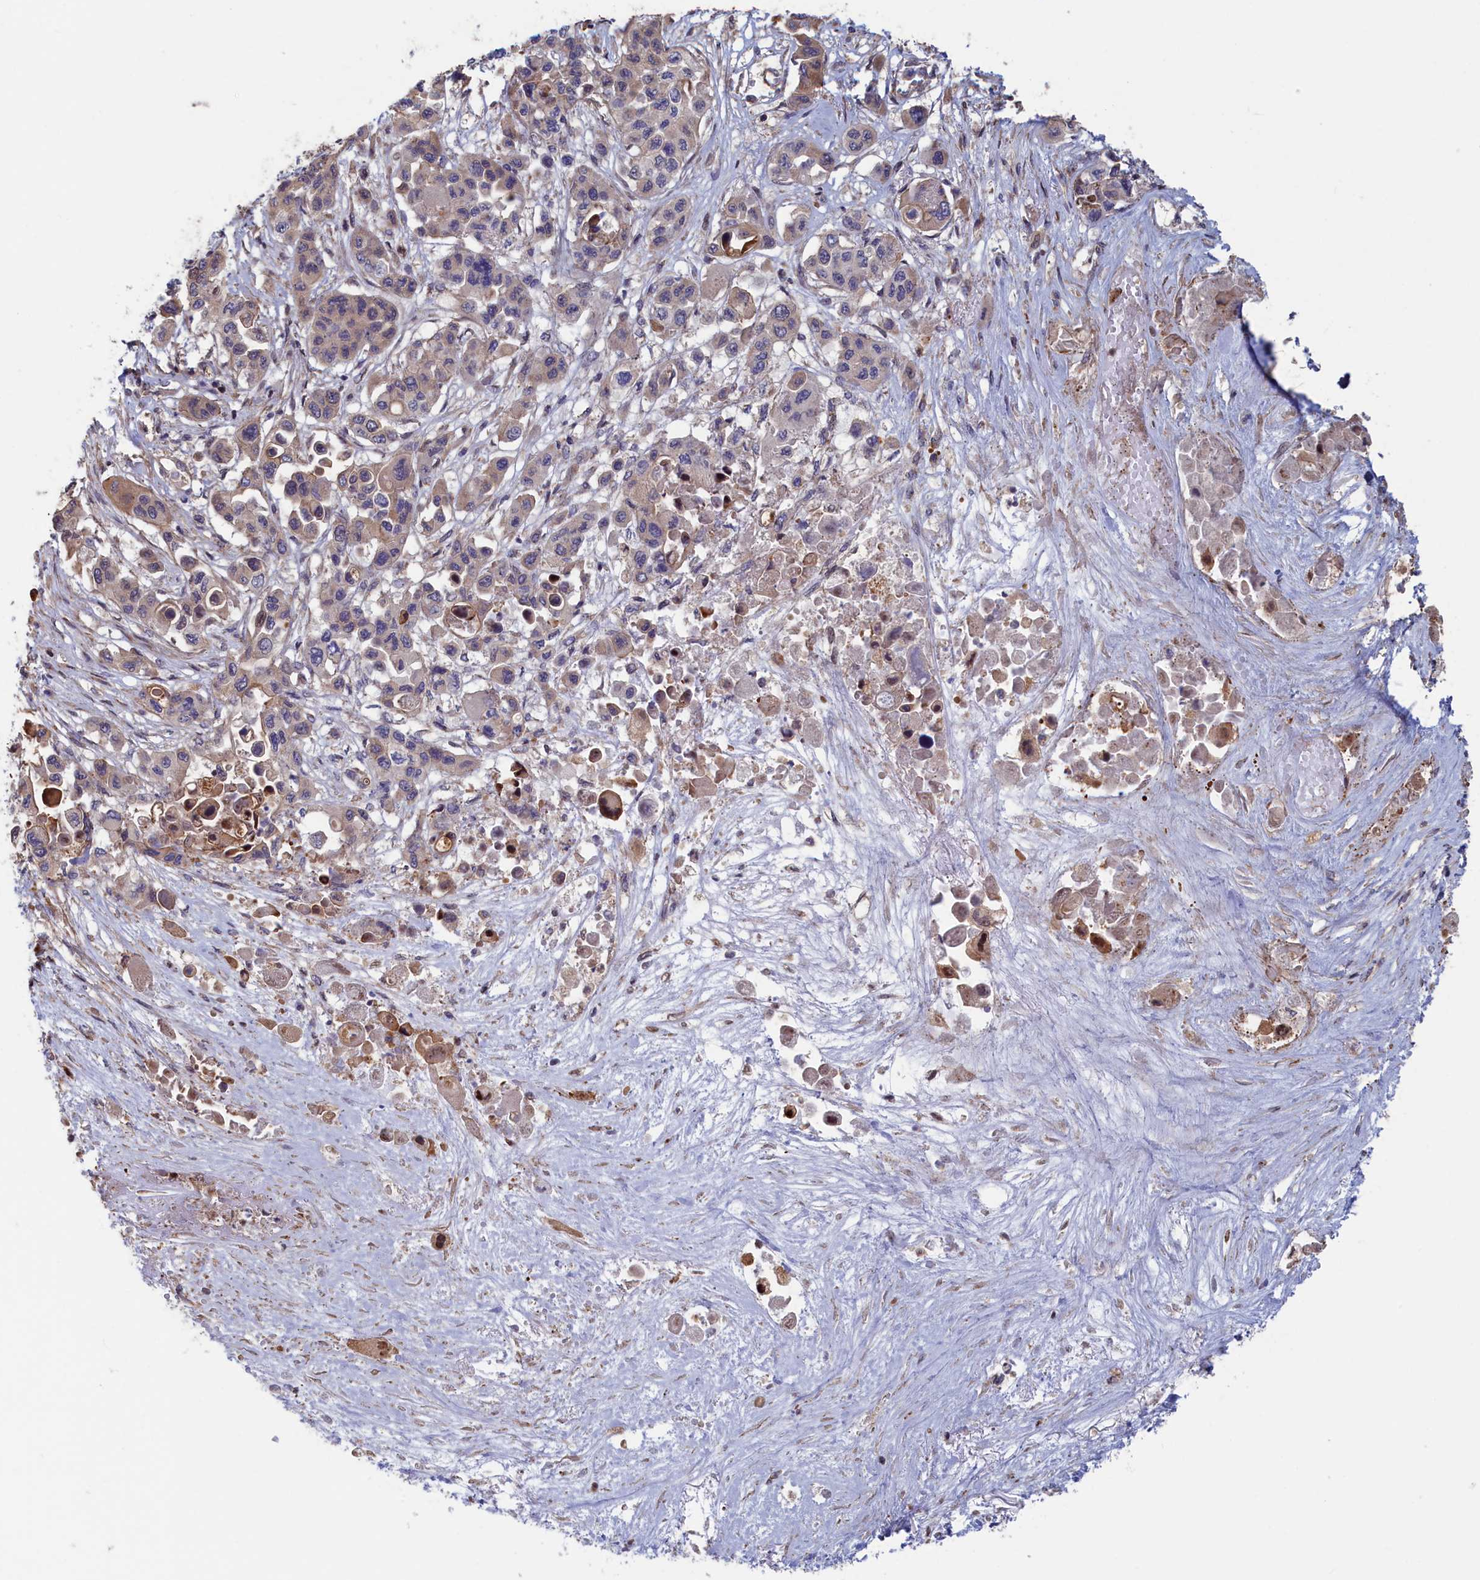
{"staining": {"intensity": "weak", "quantity": "25%-75%", "location": "cytoplasmic/membranous"}, "tissue": "pancreatic cancer", "cell_type": "Tumor cells", "image_type": "cancer", "snomed": [{"axis": "morphology", "description": "Adenocarcinoma, NOS"}, {"axis": "topography", "description": "Pancreas"}], "caption": "Pancreatic adenocarcinoma stained with a brown dye reveals weak cytoplasmic/membranous positive staining in about 25%-75% of tumor cells.", "gene": "RILPL1", "patient": {"sex": "male", "age": 92}}